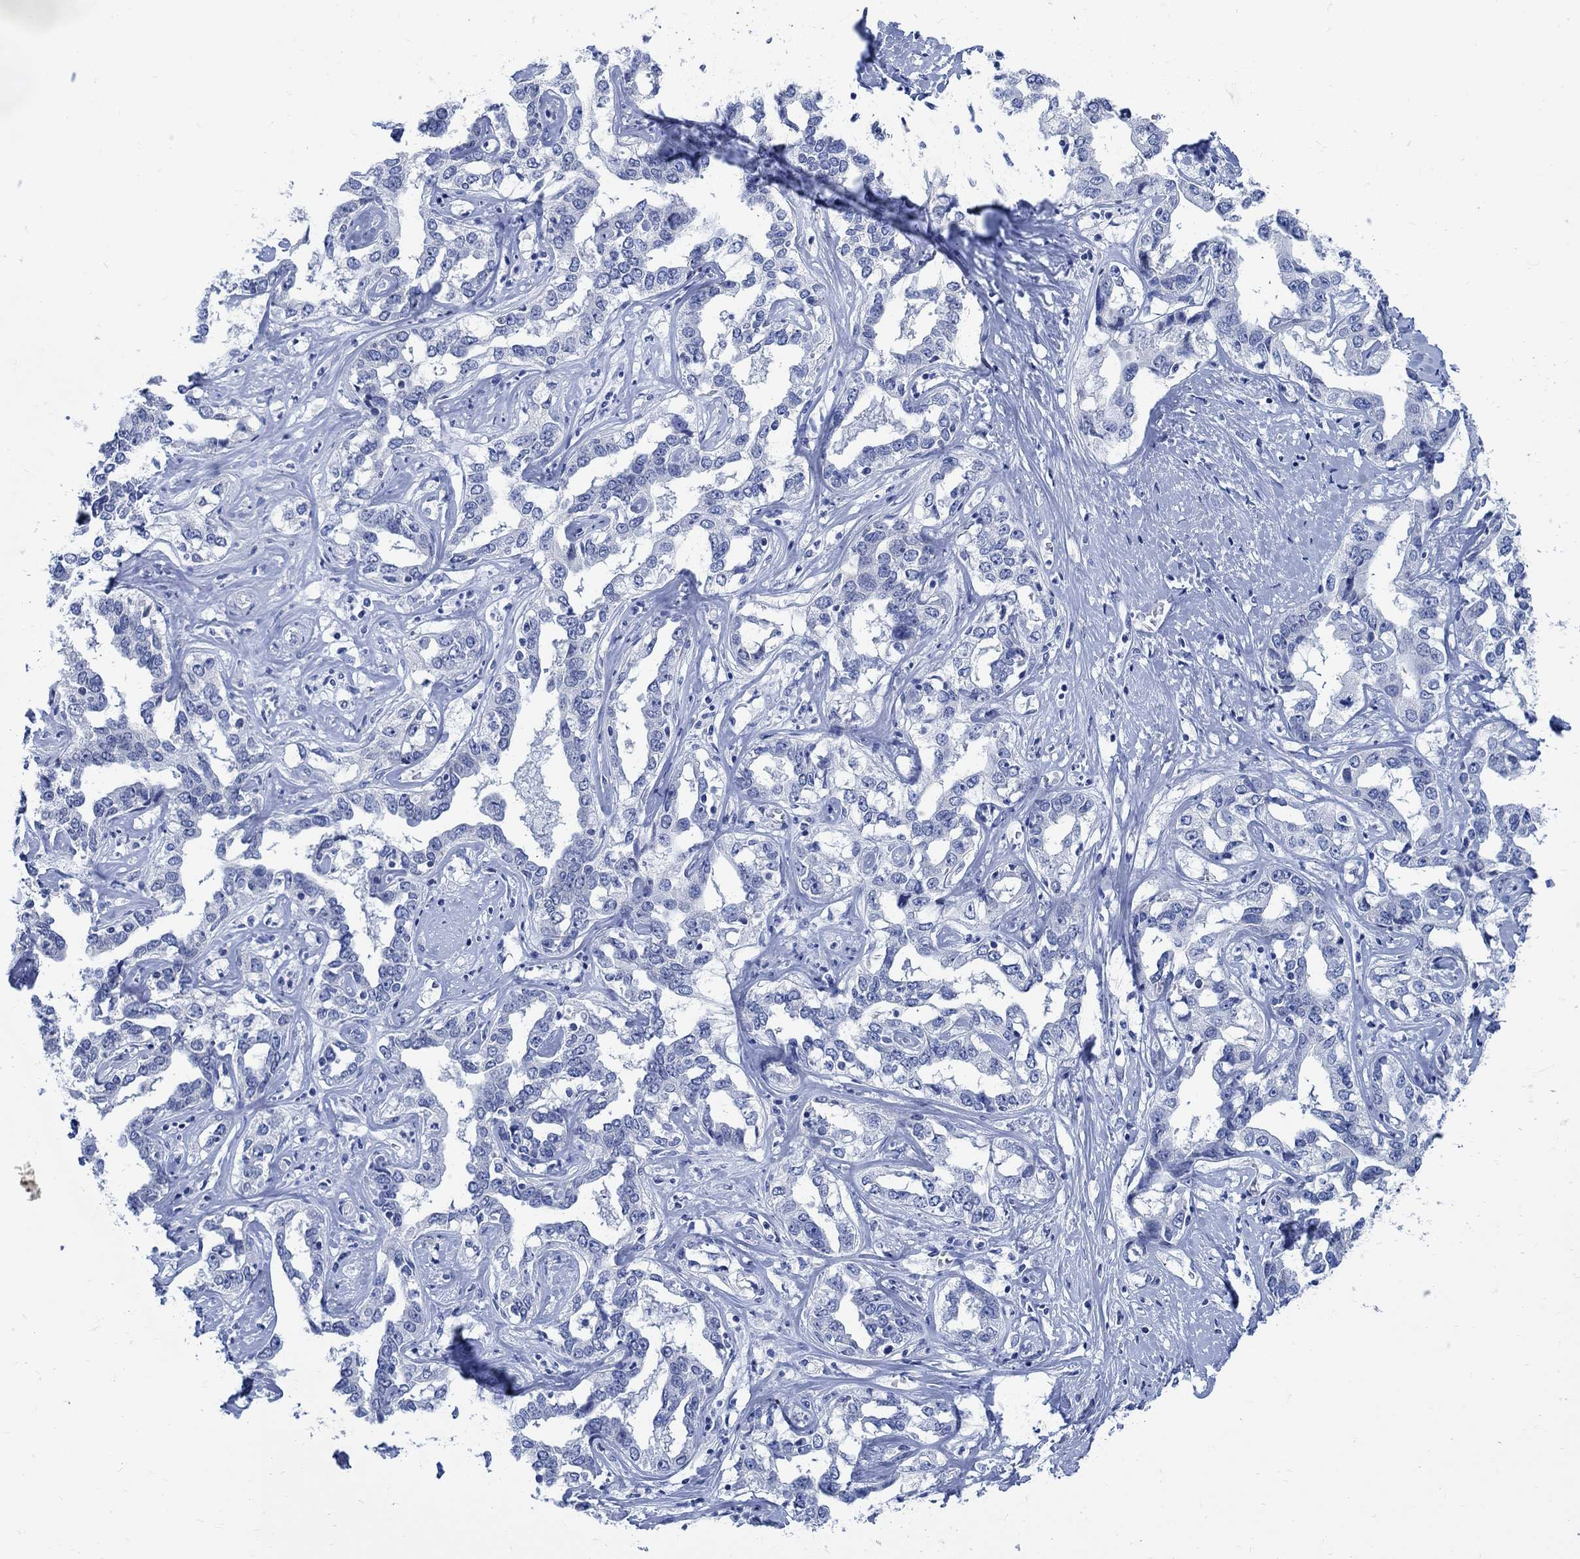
{"staining": {"intensity": "negative", "quantity": "none", "location": "none"}, "tissue": "liver cancer", "cell_type": "Tumor cells", "image_type": "cancer", "snomed": [{"axis": "morphology", "description": "Cholangiocarcinoma"}, {"axis": "topography", "description": "Liver"}], "caption": "DAB (3,3'-diaminobenzidine) immunohistochemical staining of liver cholangiocarcinoma displays no significant staining in tumor cells.", "gene": "CAMK2N1", "patient": {"sex": "male", "age": 59}}